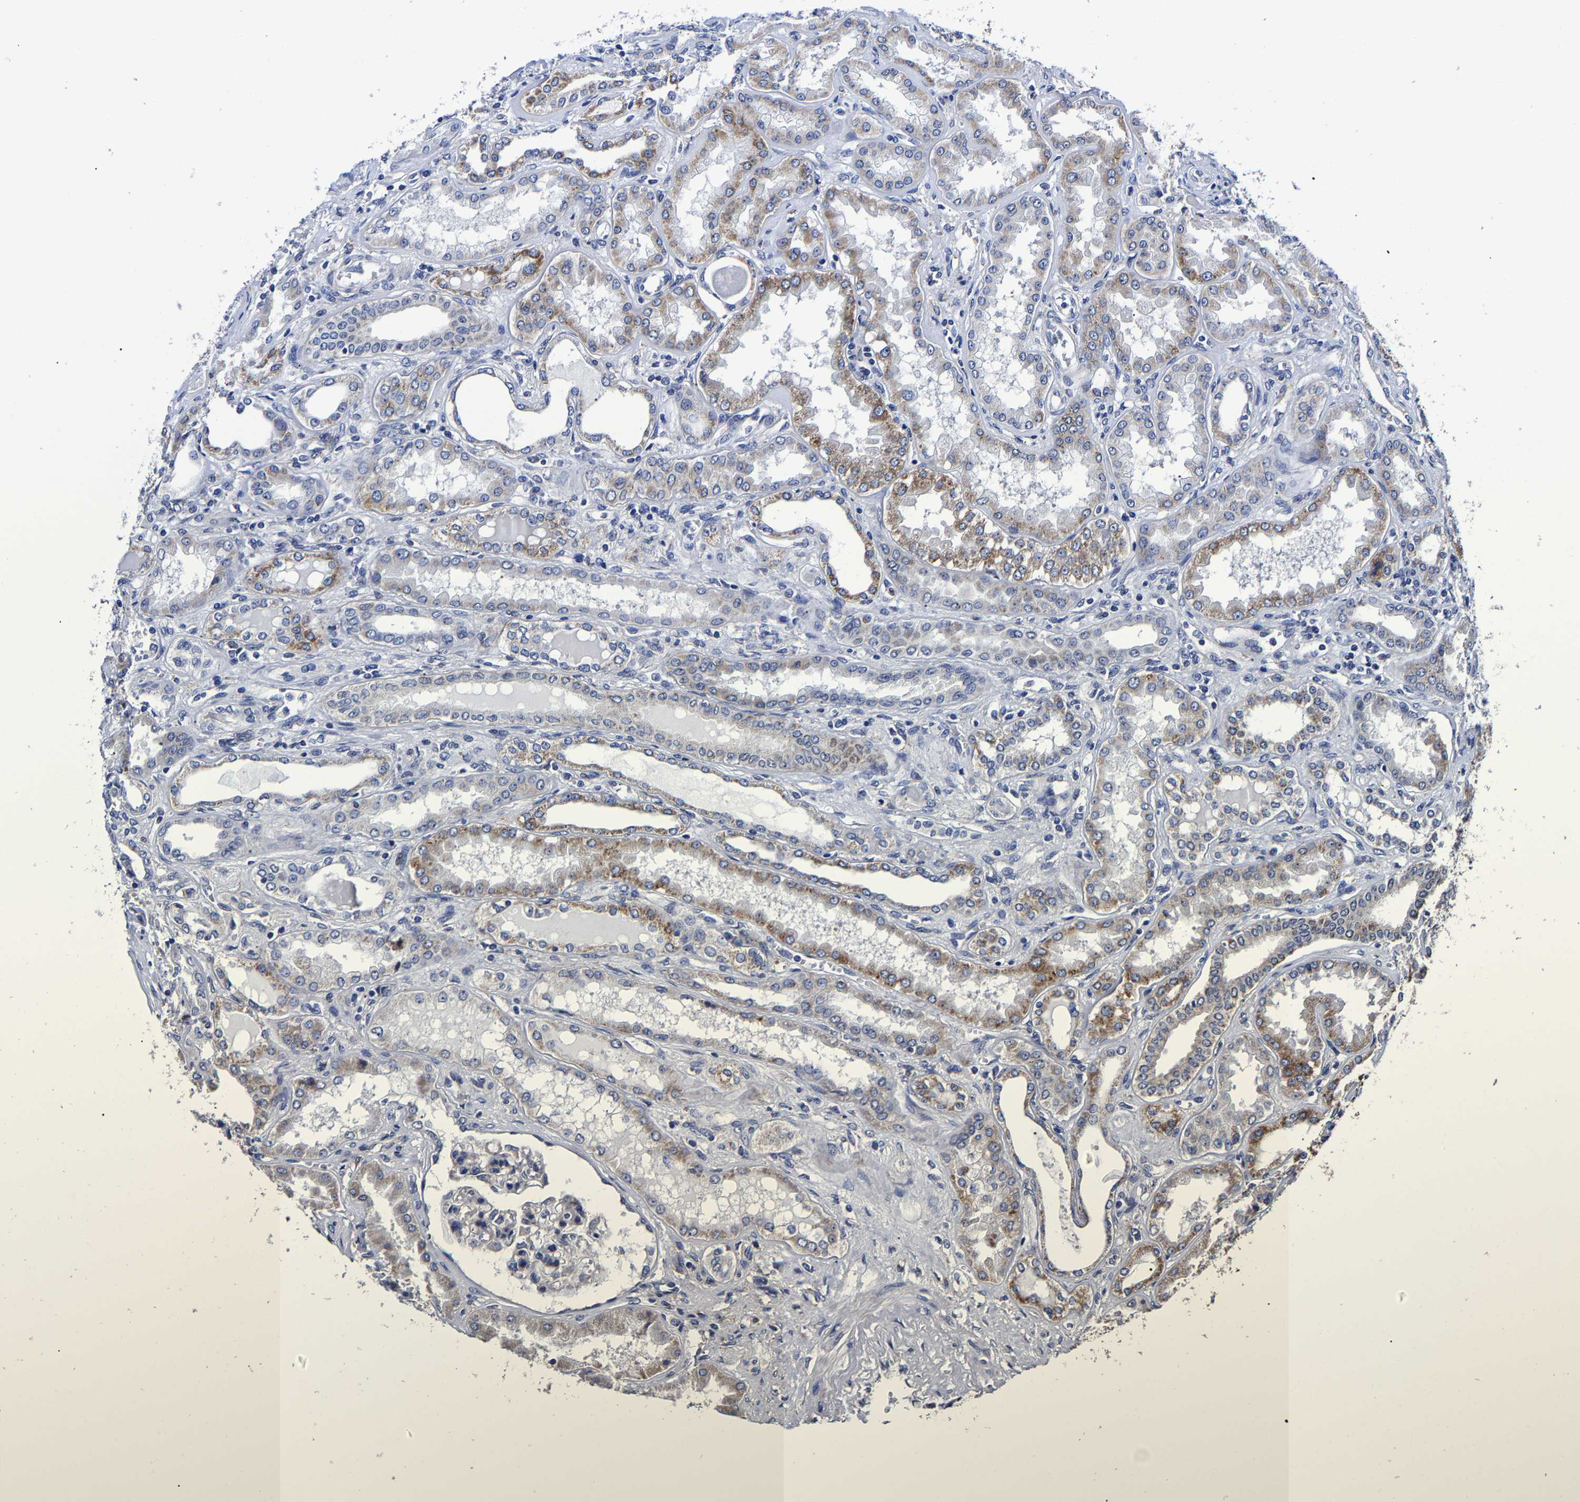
{"staining": {"intensity": "negative", "quantity": "none", "location": "none"}, "tissue": "kidney", "cell_type": "Cells in glomeruli", "image_type": "normal", "snomed": [{"axis": "morphology", "description": "Normal tissue, NOS"}, {"axis": "topography", "description": "Kidney"}], "caption": "Immunohistochemistry photomicrograph of normal human kidney stained for a protein (brown), which displays no positivity in cells in glomeruli.", "gene": "AASS", "patient": {"sex": "female", "age": 56}}